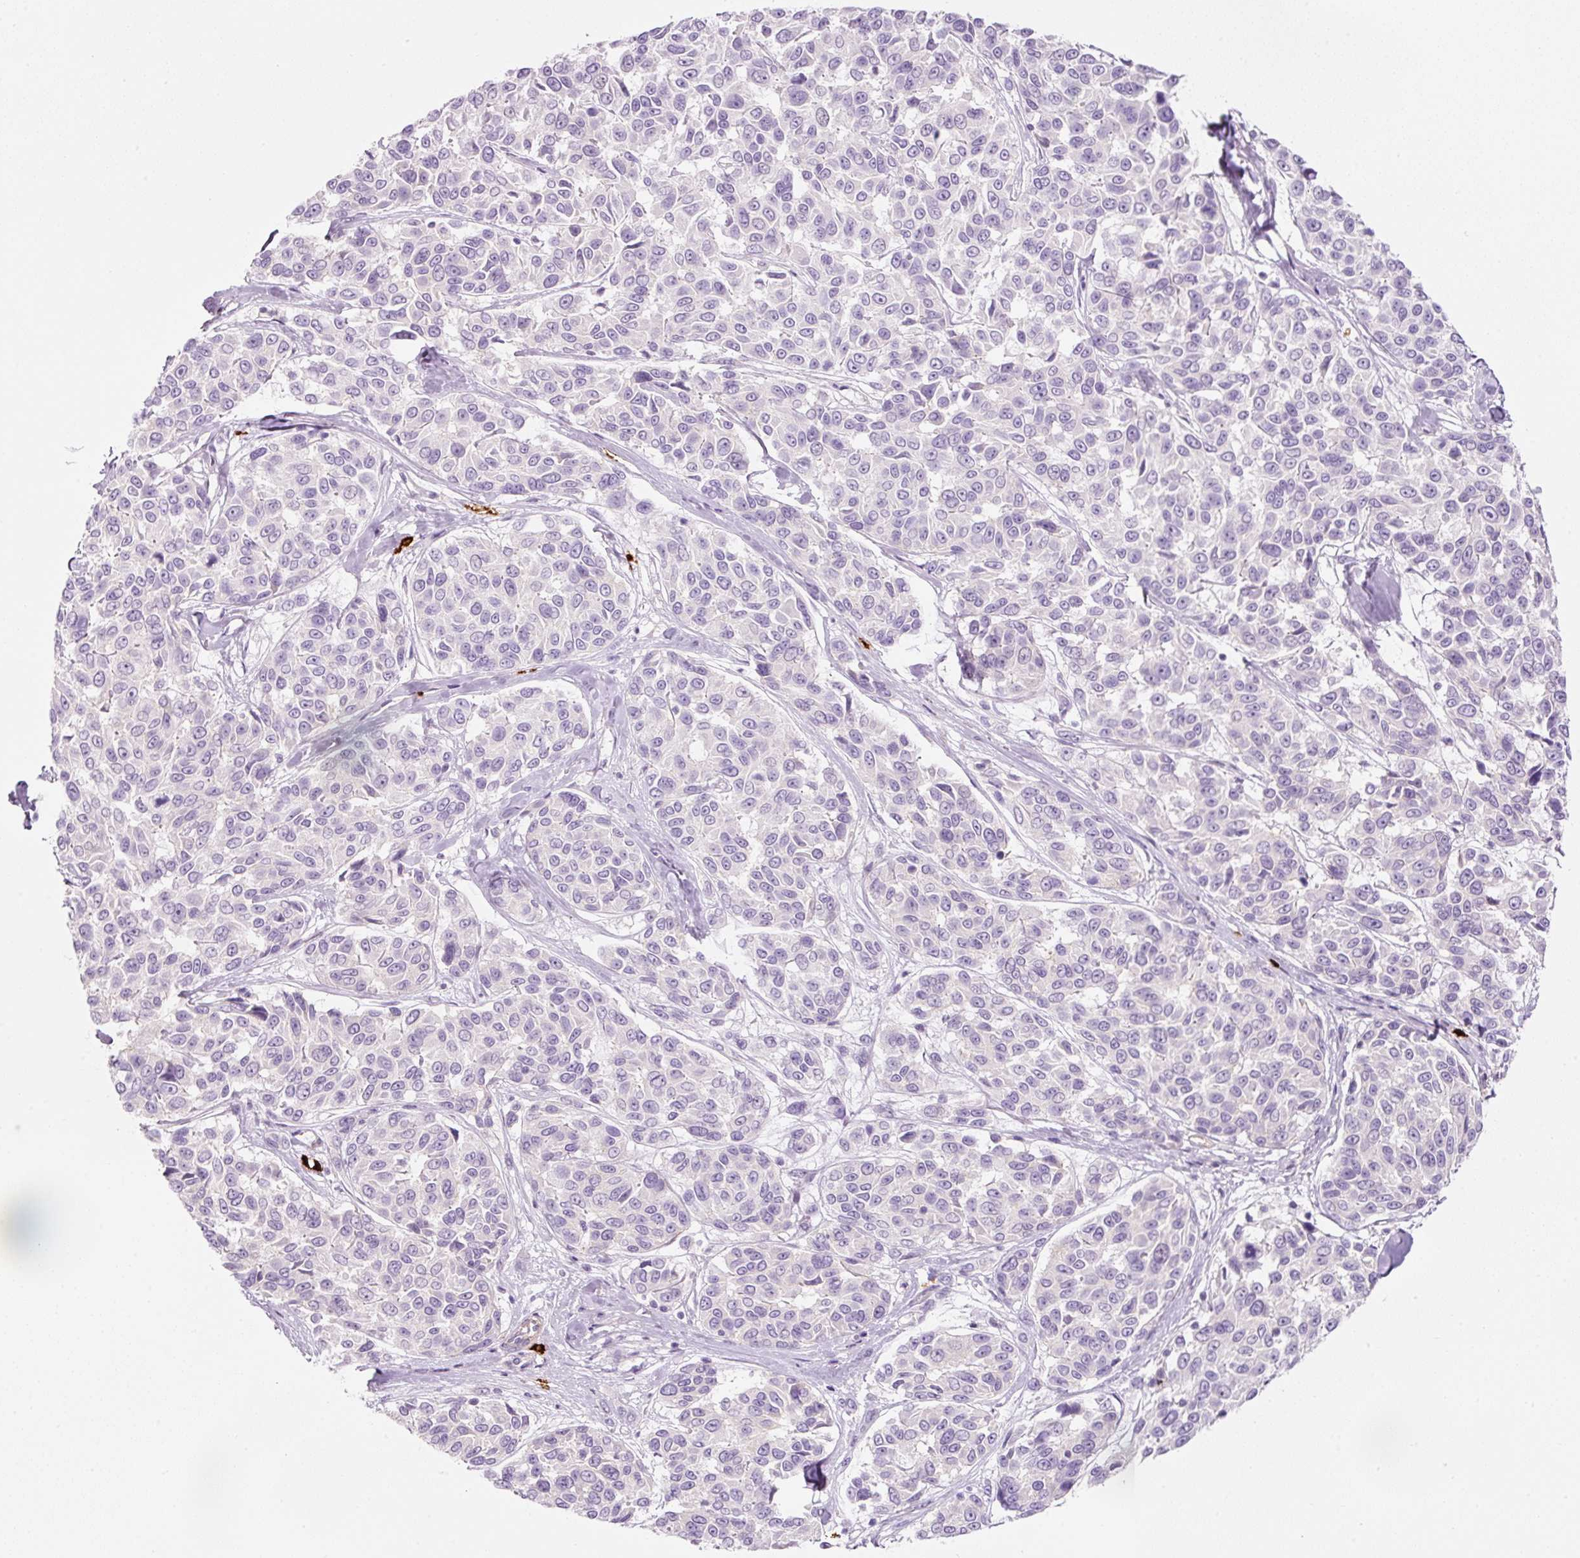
{"staining": {"intensity": "negative", "quantity": "none", "location": "none"}, "tissue": "melanoma", "cell_type": "Tumor cells", "image_type": "cancer", "snomed": [{"axis": "morphology", "description": "Malignant melanoma, NOS"}, {"axis": "topography", "description": "Skin"}], "caption": "IHC of malignant melanoma displays no staining in tumor cells.", "gene": "MAP3K3", "patient": {"sex": "female", "age": 66}}